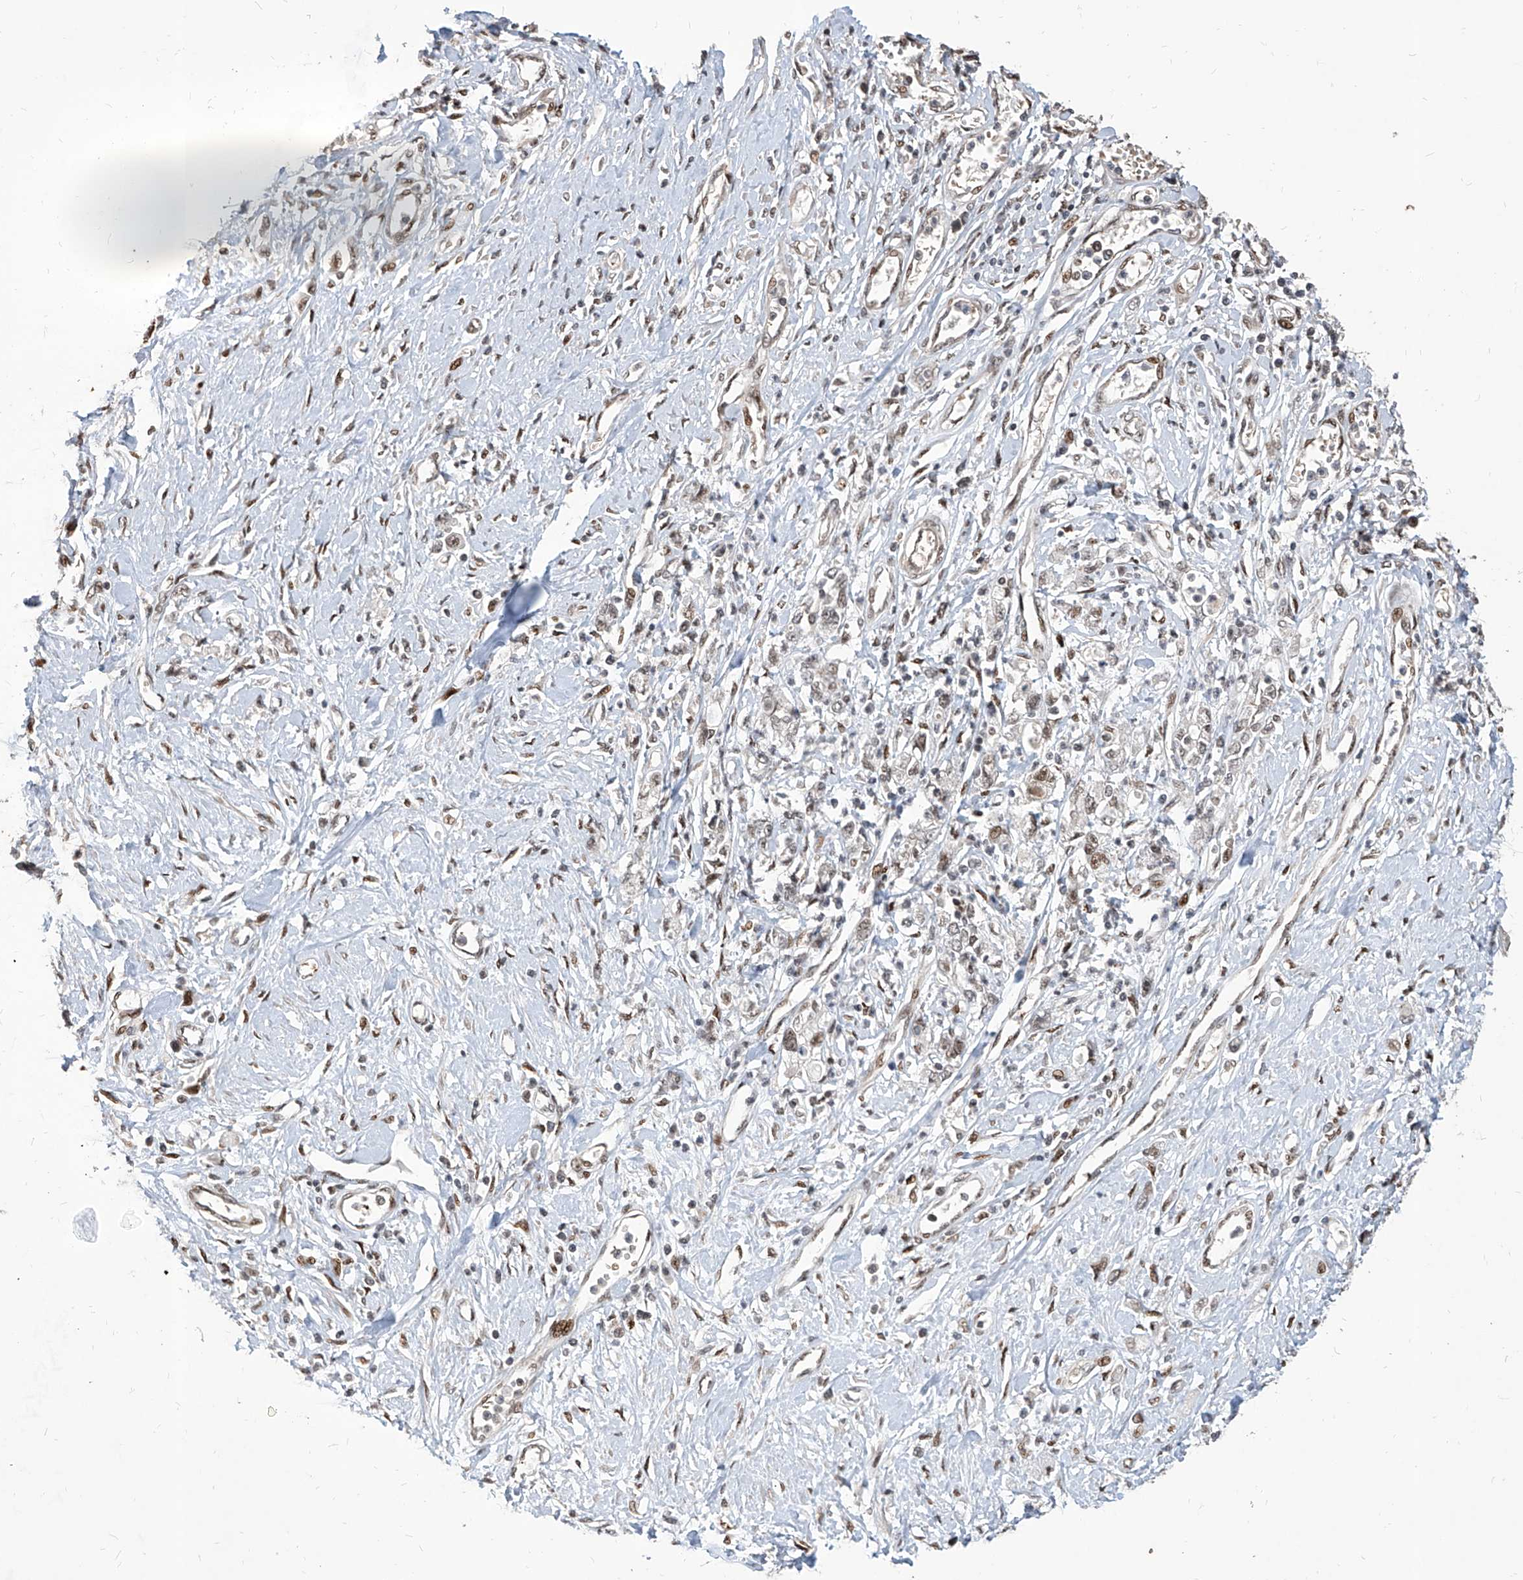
{"staining": {"intensity": "moderate", "quantity": "<25%", "location": "nuclear"}, "tissue": "stomach cancer", "cell_type": "Tumor cells", "image_type": "cancer", "snomed": [{"axis": "morphology", "description": "Adenocarcinoma, NOS"}, {"axis": "topography", "description": "Stomach"}], "caption": "Approximately <25% of tumor cells in adenocarcinoma (stomach) display moderate nuclear protein expression as visualized by brown immunohistochemical staining.", "gene": "IRF2", "patient": {"sex": "female", "age": 76}}